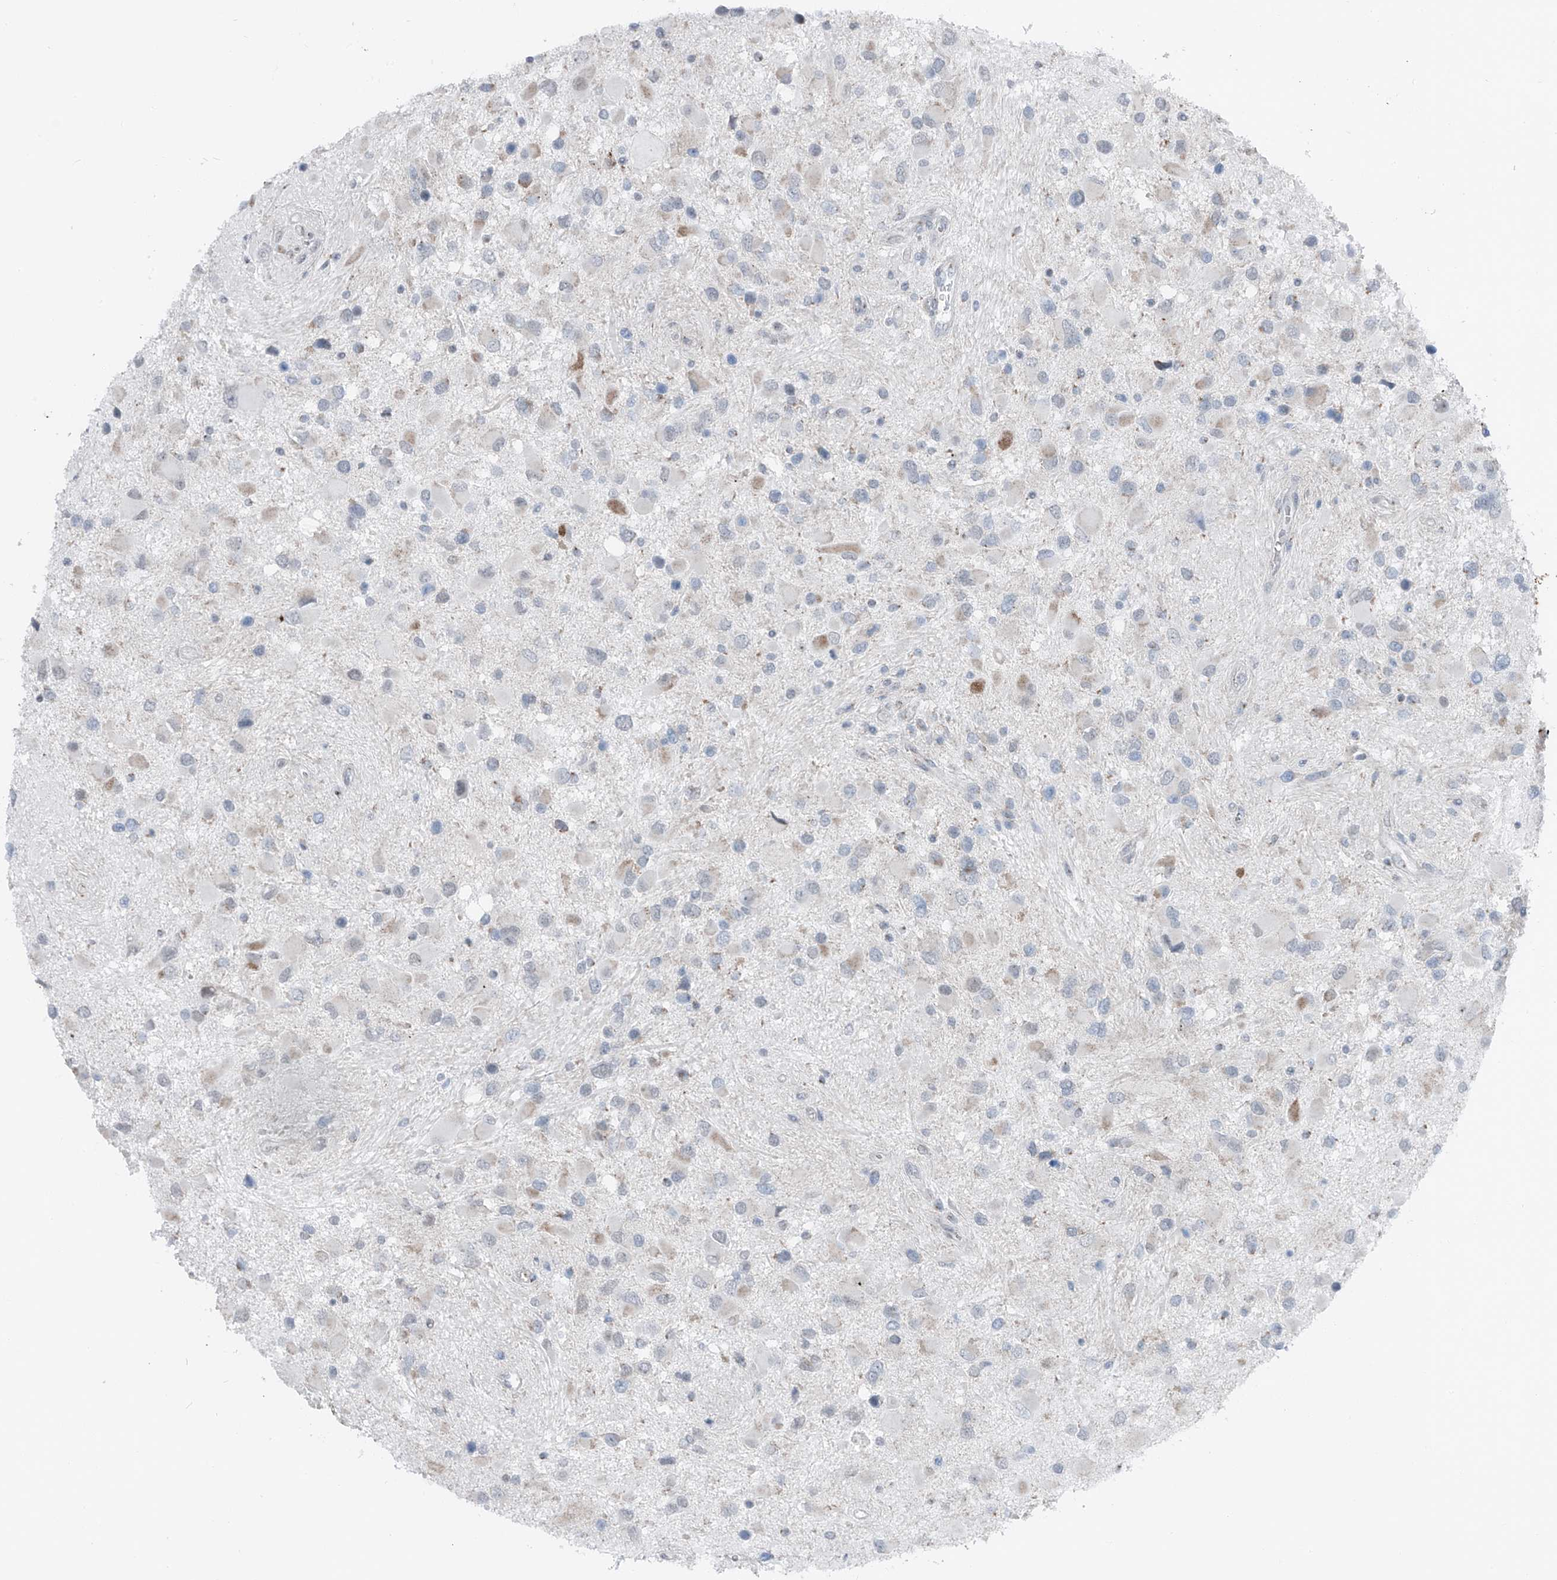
{"staining": {"intensity": "negative", "quantity": "none", "location": "none"}, "tissue": "glioma", "cell_type": "Tumor cells", "image_type": "cancer", "snomed": [{"axis": "morphology", "description": "Glioma, malignant, High grade"}, {"axis": "topography", "description": "Brain"}], "caption": "Protein analysis of malignant glioma (high-grade) displays no significant expression in tumor cells. (IHC, brightfield microscopy, high magnification).", "gene": "DYRK1B", "patient": {"sex": "male", "age": 53}}